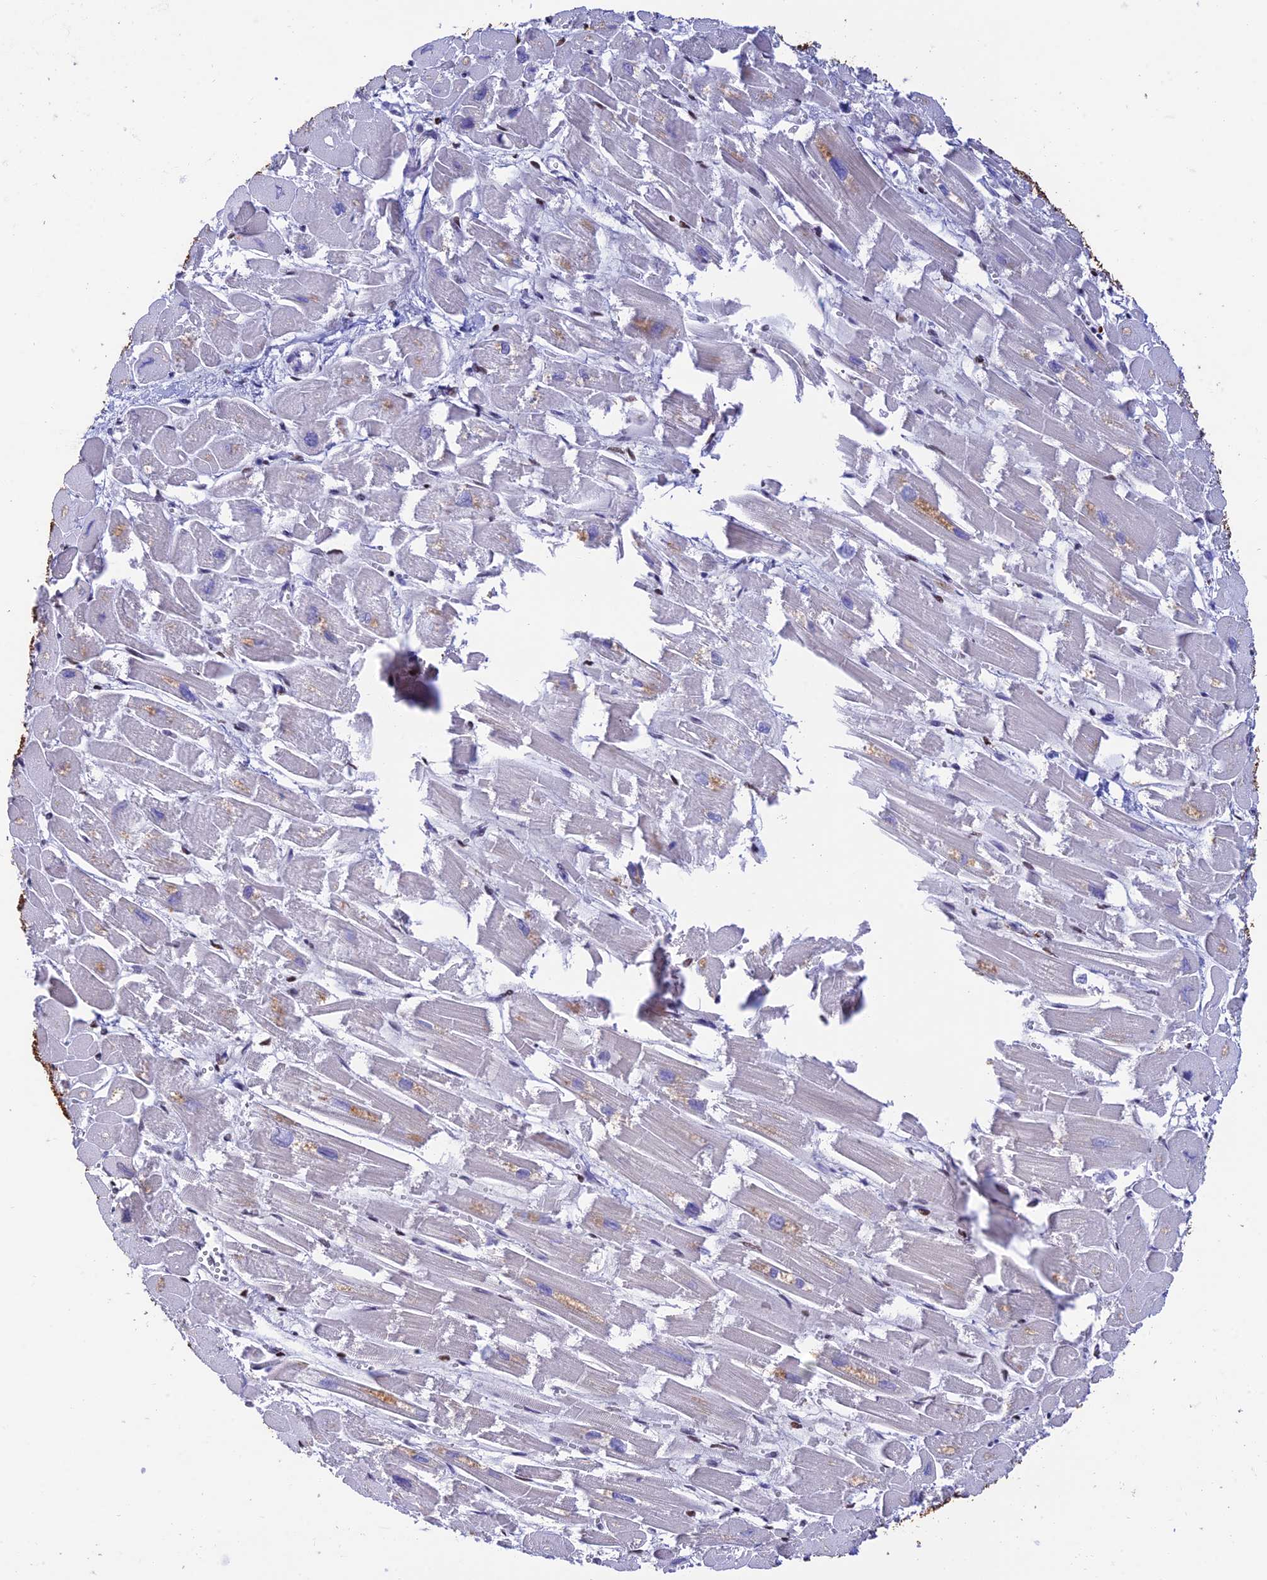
{"staining": {"intensity": "negative", "quantity": "none", "location": "none"}, "tissue": "heart muscle", "cell_type": "Cardiomyocytes", "image_type": "normal", "snomed": [{"axis": "morphology", "description": "Normal tissue, NOS"}, {"axis": "topography", "description": "Heart"}], "caption": "This image is of benign heart muscle stained with immunohistochemistry (IHC) to label a protein in brown with the nuclei are counter-stained blue. There is no positivity in cardiomyocytes. (DAB immunohistochemistry, high magnification).", "gene": "HIC1", "patient": {"sex": "male", "age": 54}}